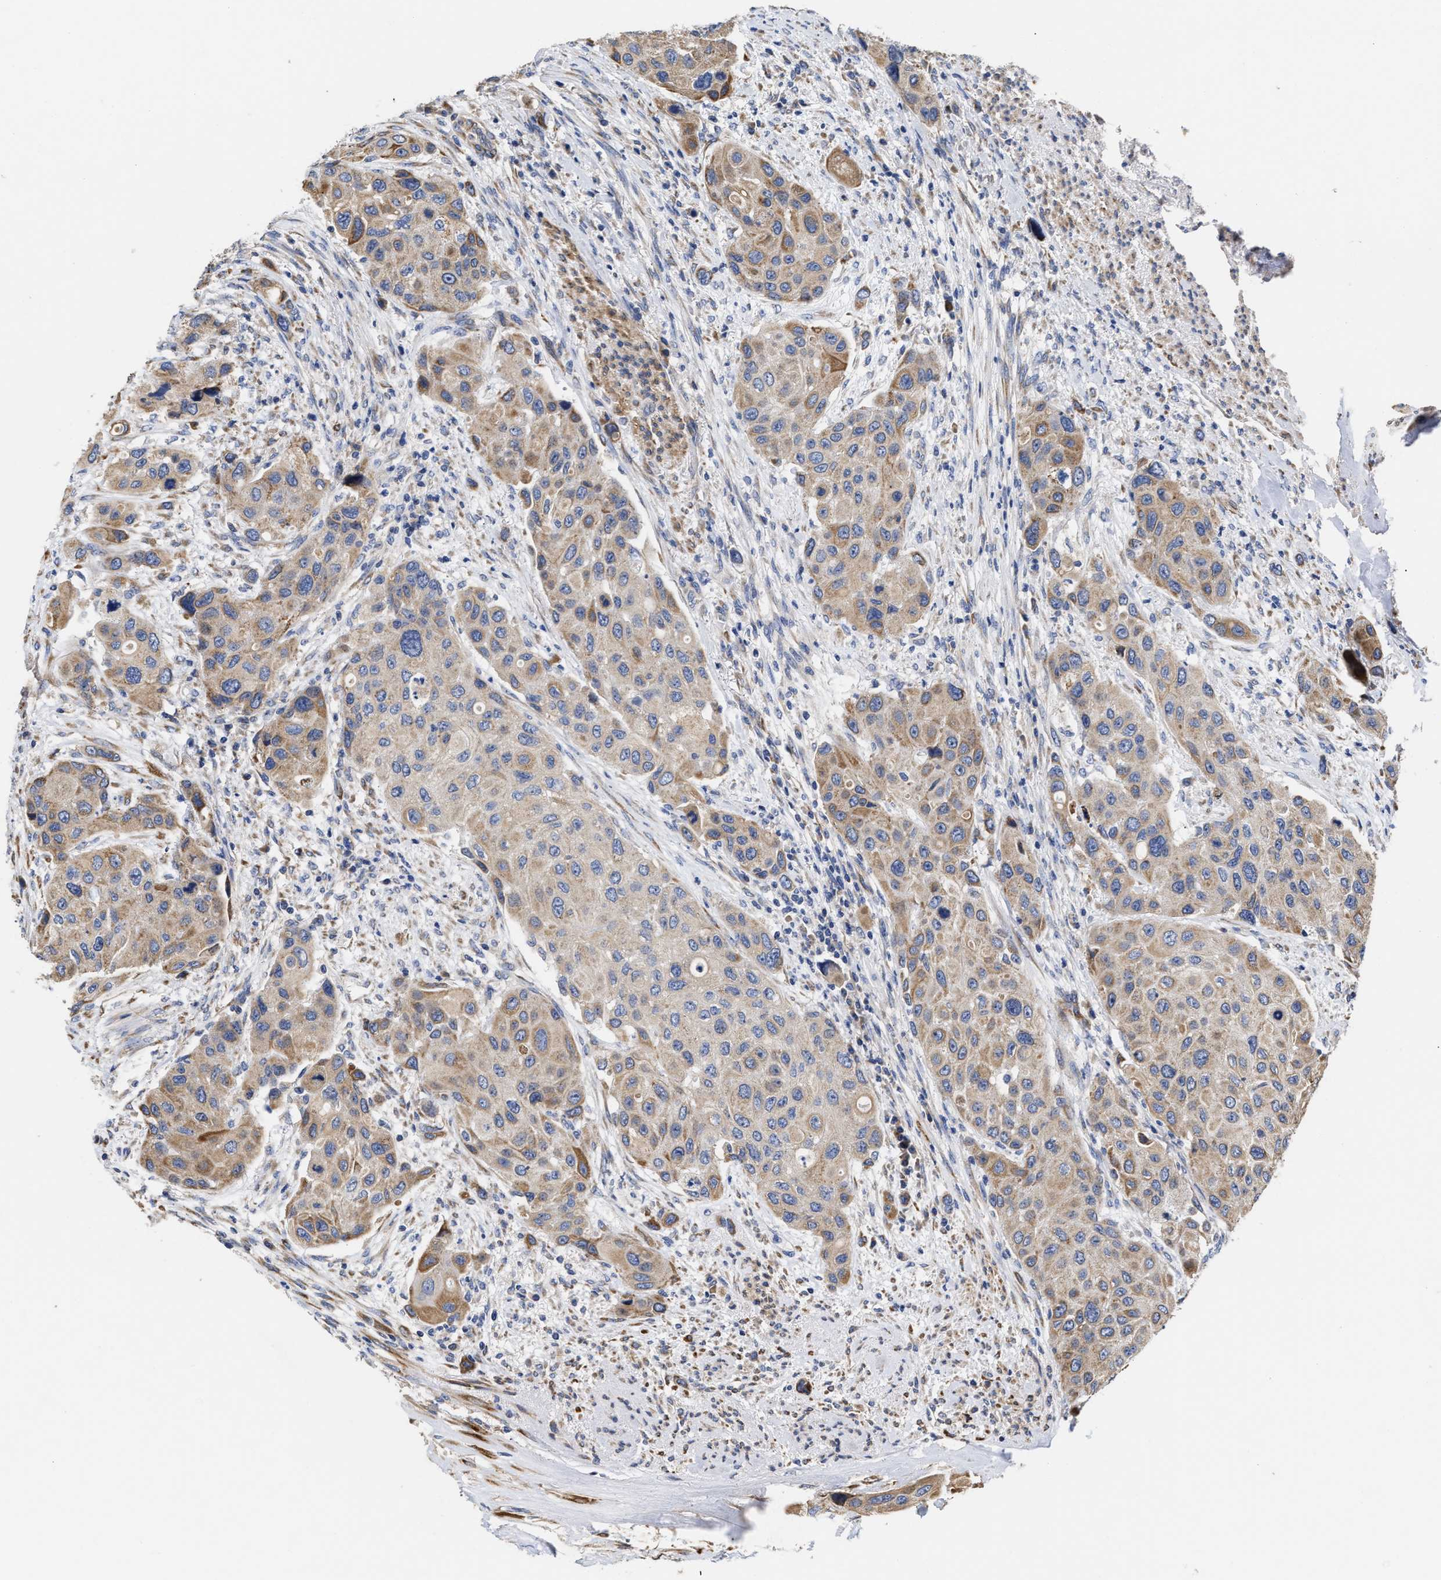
{"staining": {"intensity": "moderate", "quantity": ">75%", "location": "cytoplasmic/membranous"}, "tissue": "urothelial cancer", "cell_type": "Tumor cells", "image_type": "cancer", "snomed": [{"axis": "morphology", "description": "Urothelial carcinoma, High grade"}, {"axis": "topography", "description": "Urinary bladder"}], "caption": "Urothelial cancer stained with a brown dye shows moderate cytoplasmic/membranous positive positivity in about >75% of tumor cells.", "gene": "MALSU1", "patient": {"sex": "female", "age": 56}}